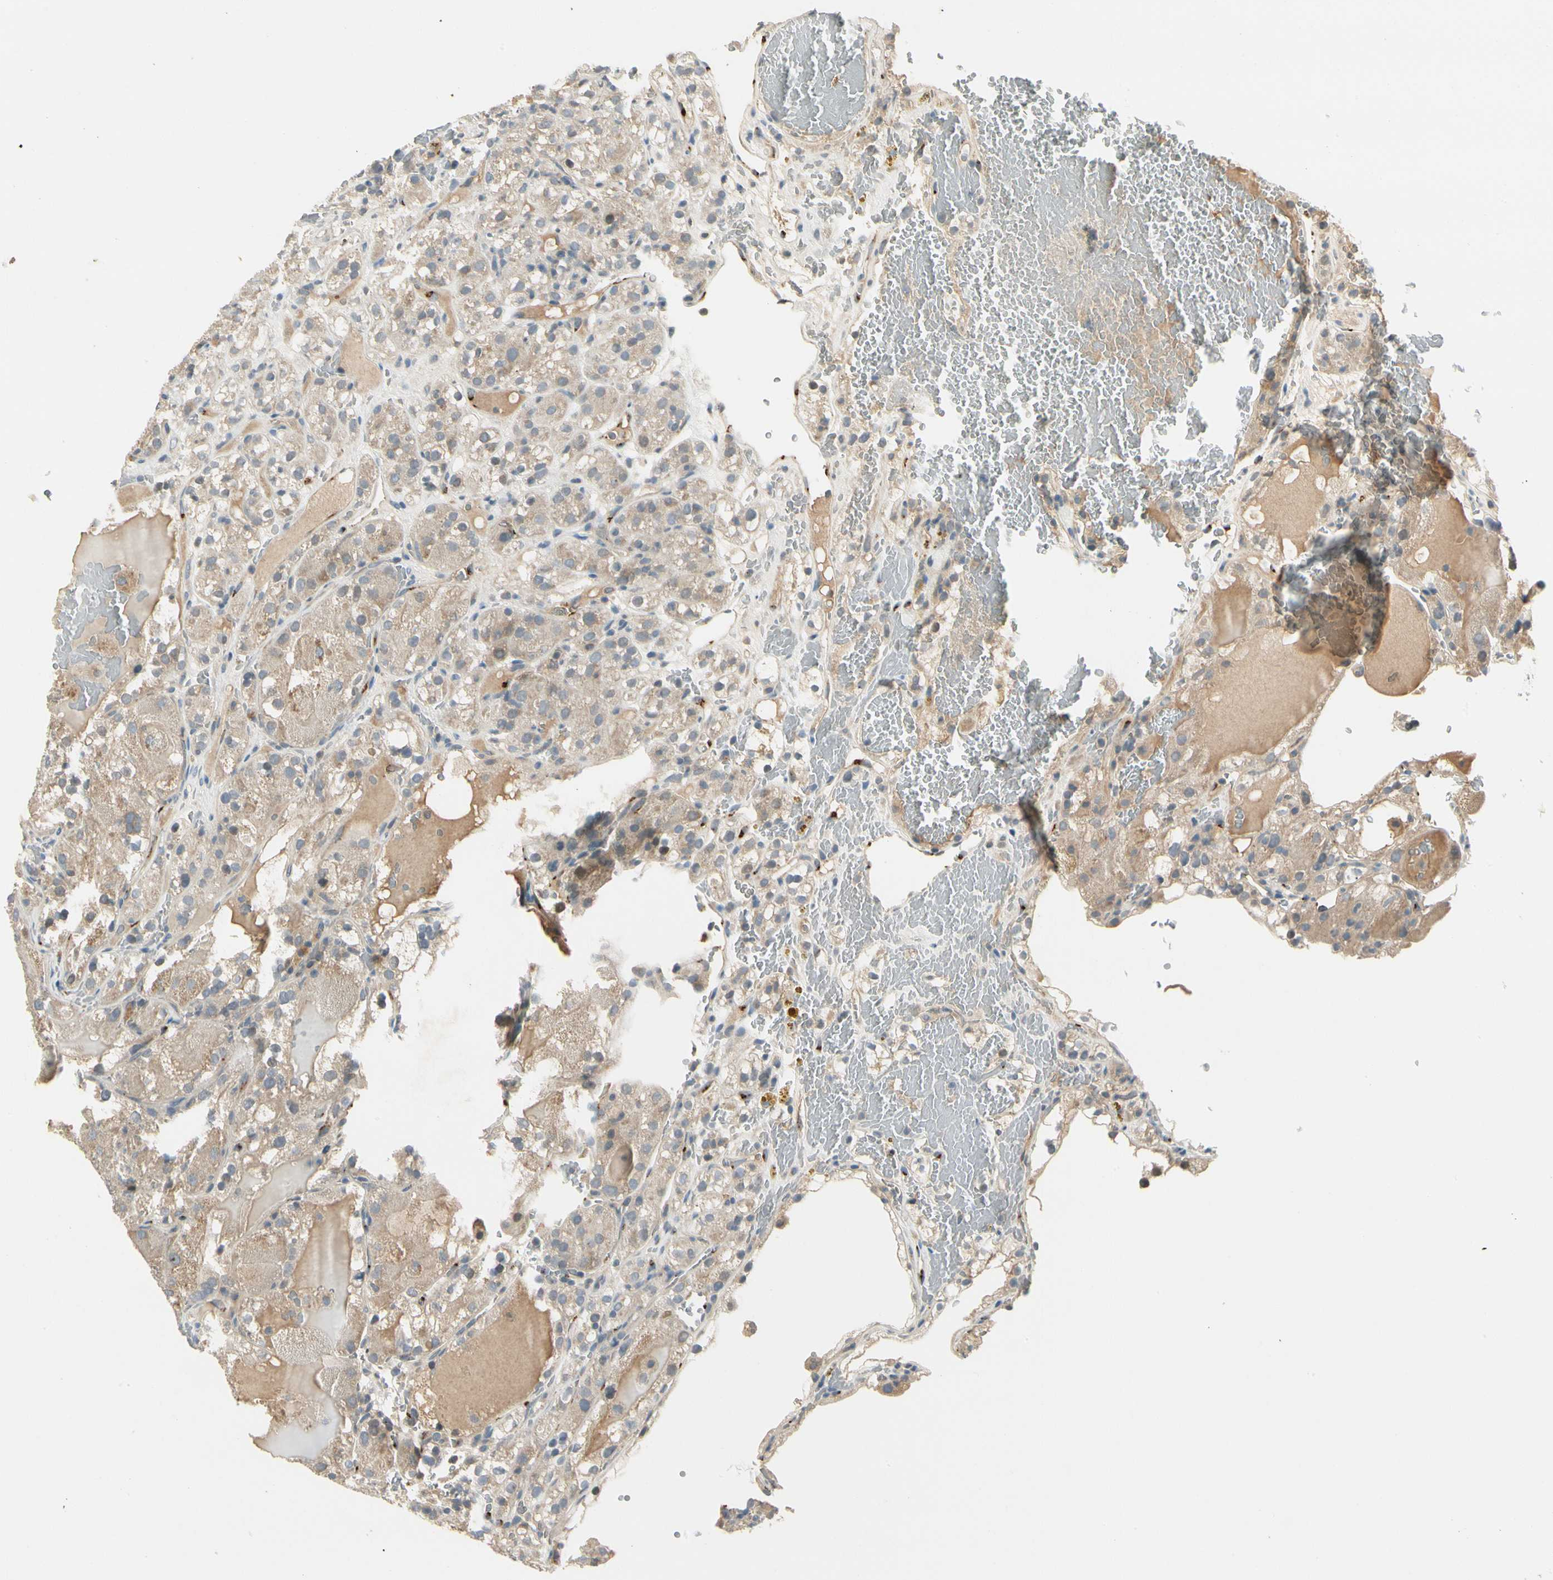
{"staining": {"intensity": "weak", "quantity": "25%-75%", "location": "cytoplasmic/membranous"}, "tissue": "renal cancer", "cell_type": "Tumor cells", "image_type": "cancer", "snomed": [{"axis": "morphology", "description": "Normal tissue, NOS"}, {"axis": "morphology", "description": "Adenocarcinoma, NOS"}, {"axis": "topography", "description": "Kidney"}], "caption": "The micrograph shows staining of adenocarcinoma (renal), revealing weak cytoplasmic/membranous protein positivity (brown color) within tumor cells.", "gene": "MANSC1", "patient": {"sex": "male", "age": 61}}